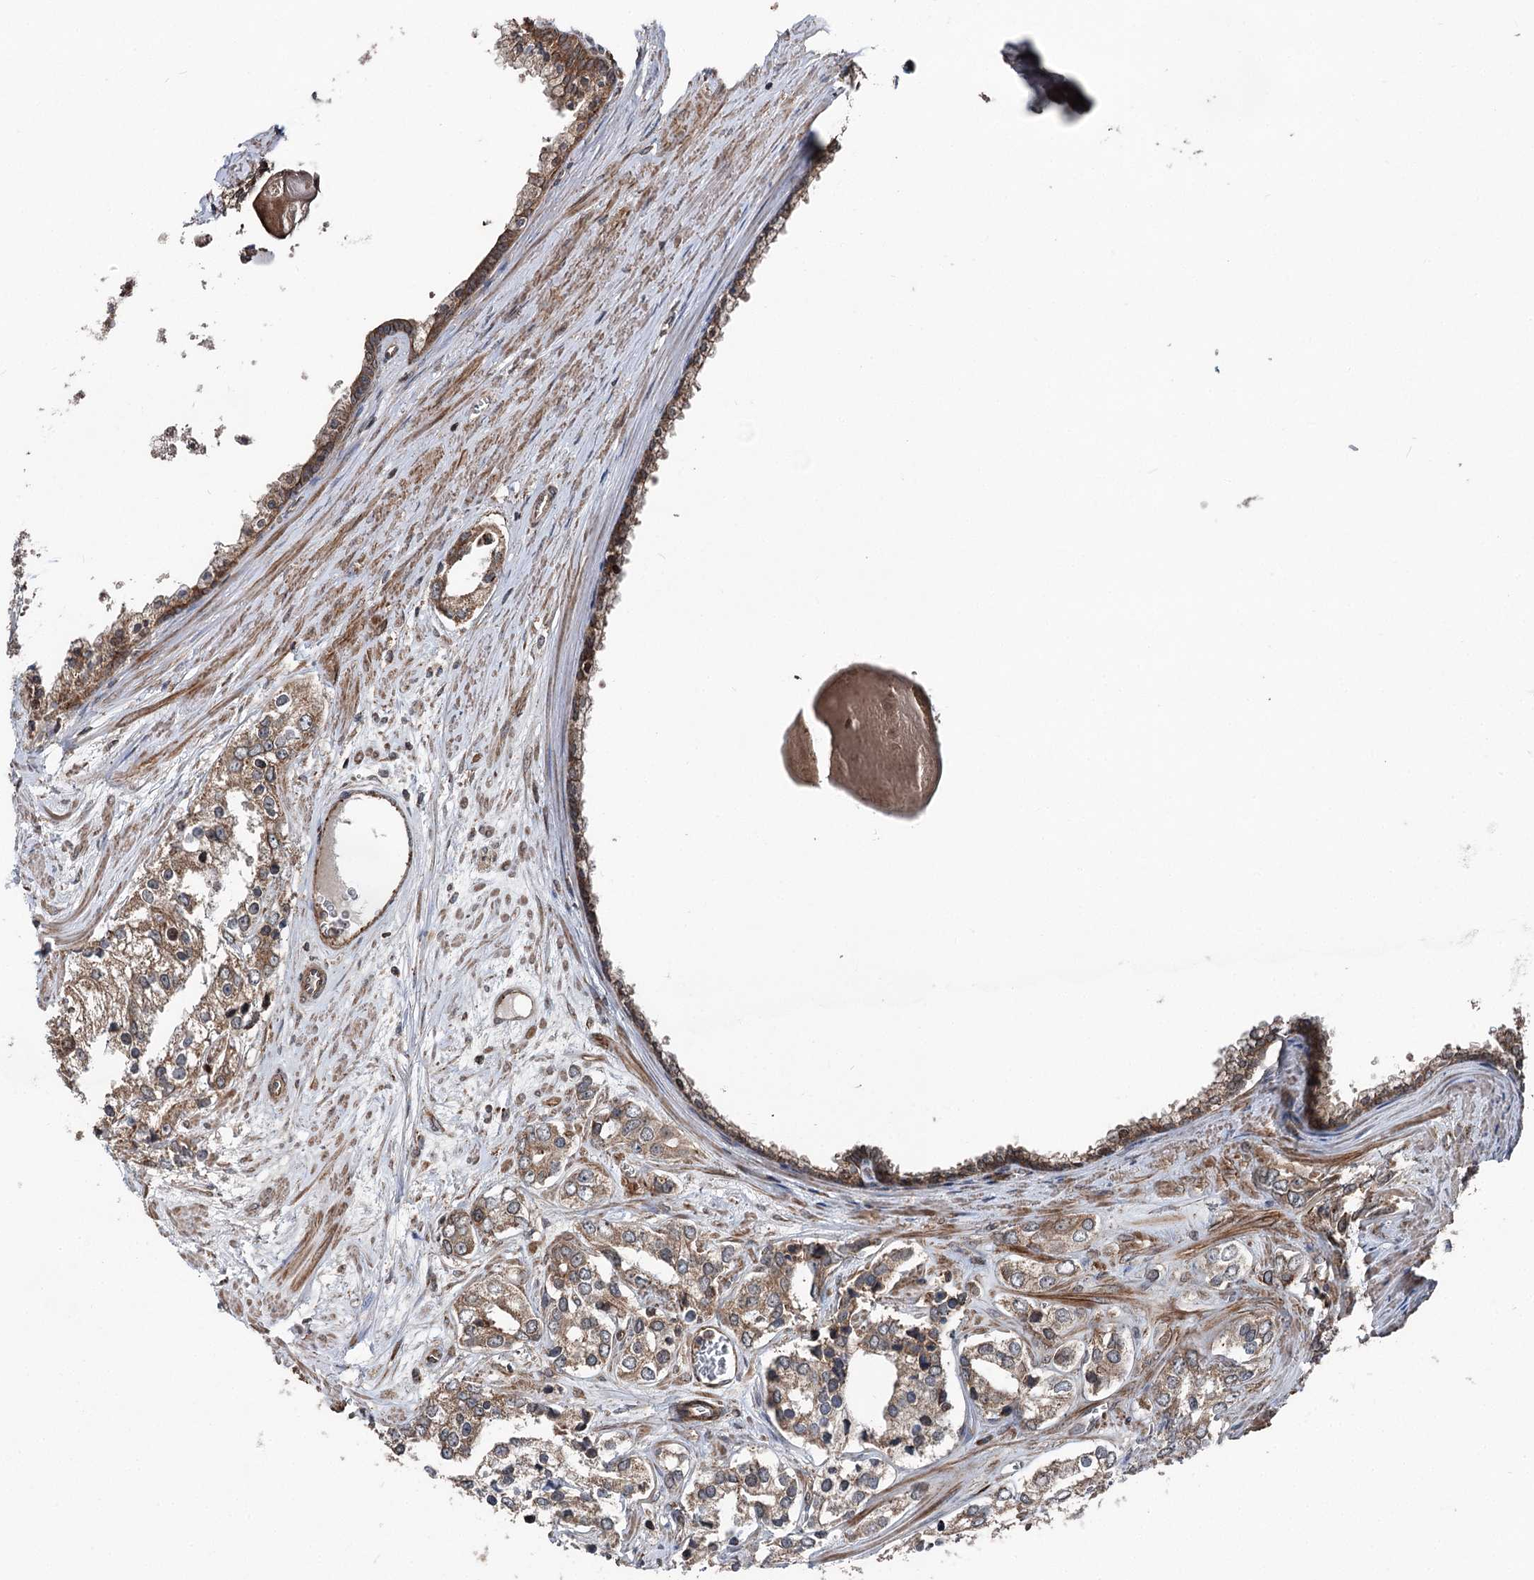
{"staining": {"intensity": "moderate", "quantity": "25%-75%", "location": "cytoplasmic/membranous"}, "tissue": "prostate cancer", "cell_type": "Tumor cells", "image_type": "cancer", "snomed": [{"axis": "morphology", "description": "Adenocarcinoma, High grade"}, {"axis": "topography", "description": "Prostate"}], "caption": "Immunohistochemical staining of prostate cancer (adenocarcinoma (high-grade)) demonstrates medium levels of moderate cytoplasmic/membranous protein staining in about 25%-75% of tumor cells.", "gene": "ITFG2", "patient": {"sex": "male", "age": 66}}